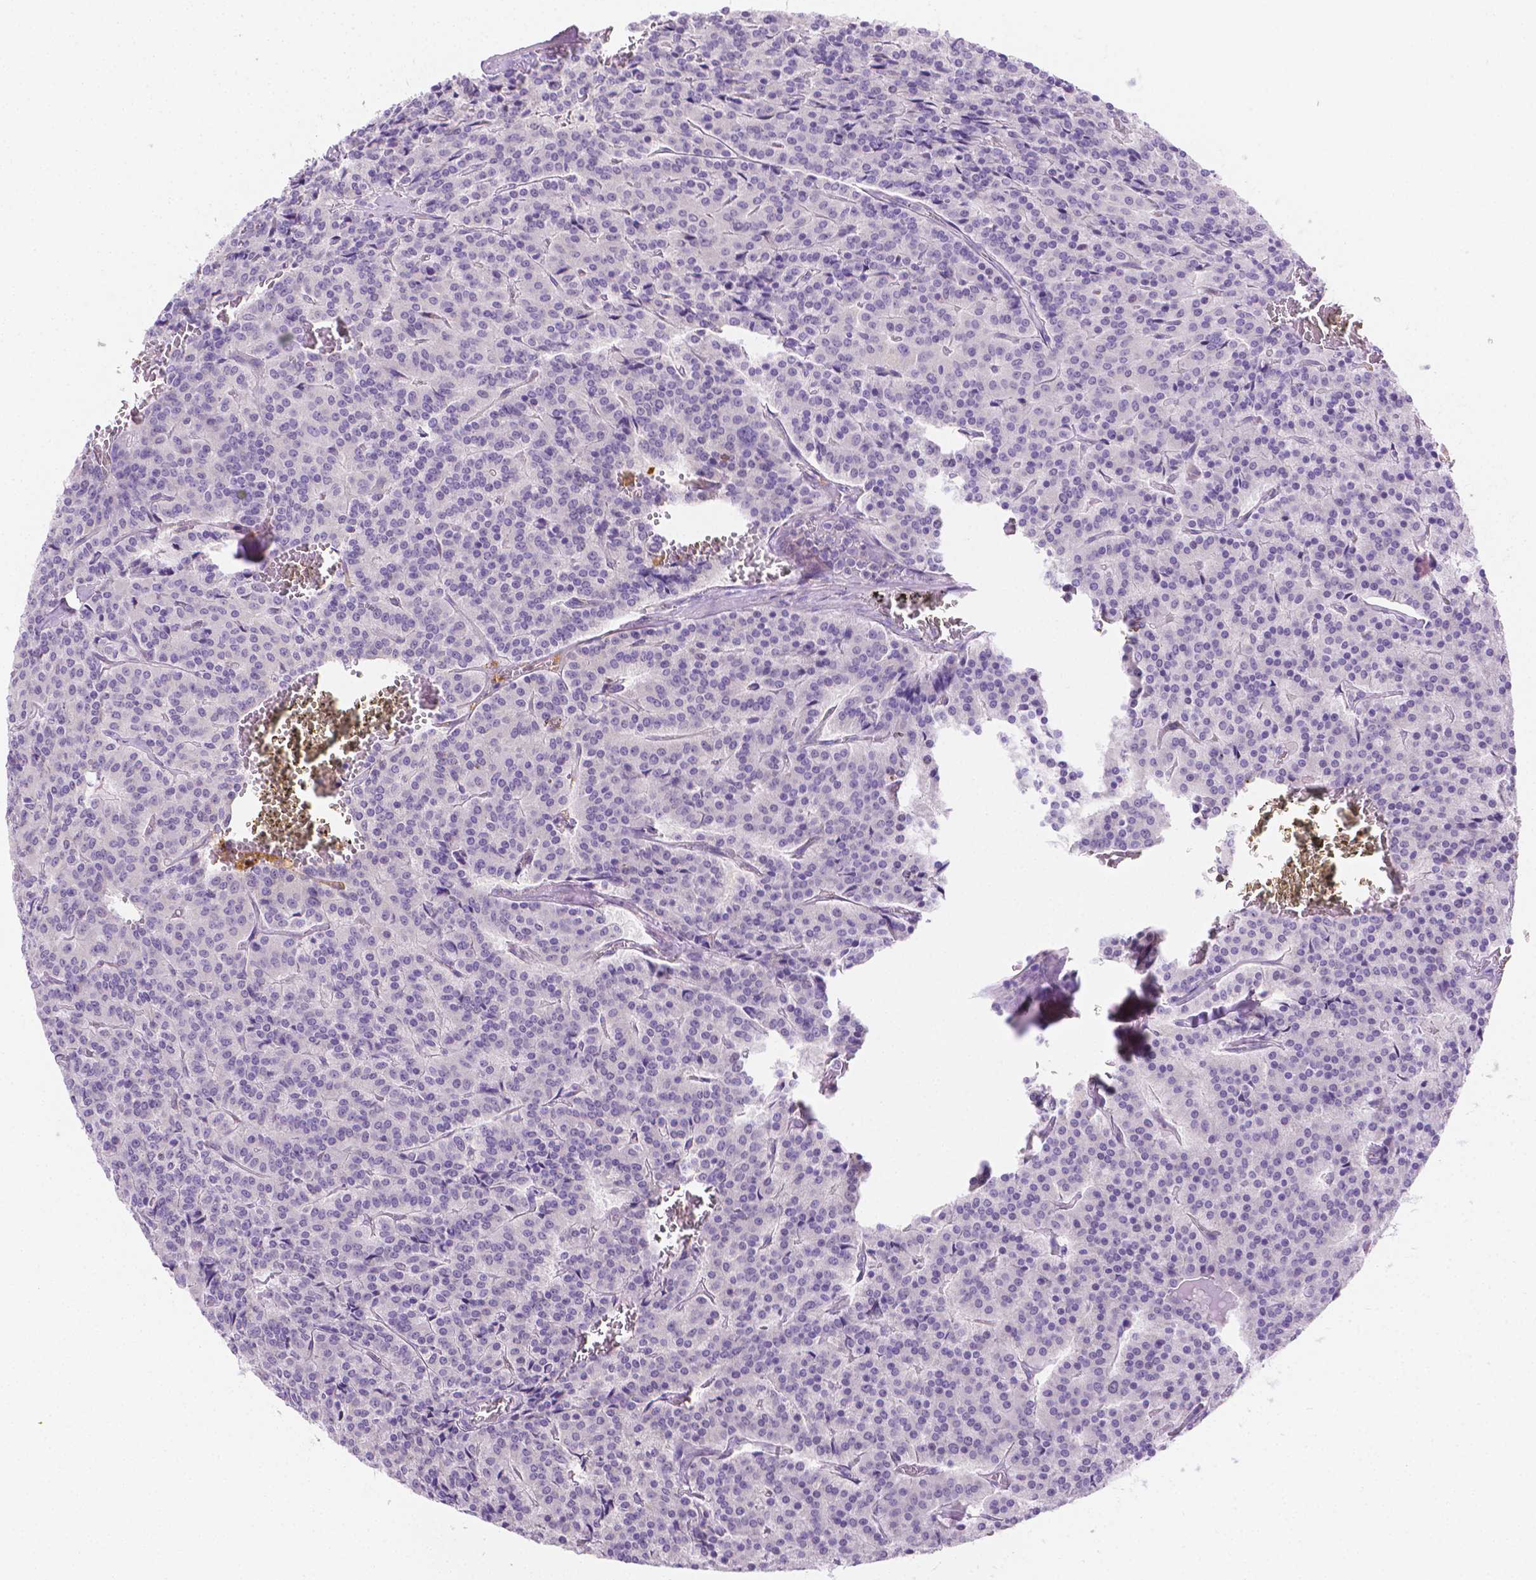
{"staining": {"intensity": "negative", "quantity": "none", "location": "none"}, "tissue": "carcinoid", "cell_type": "Tumor cells", "image_type": "cancer", "snomed": [{"axis": "morphology", "description": "Carcinoid, malignant, NOS"}, {"axis": "topography", "description": "Lung"}], "caption": "A photomicrograph of human carcinoid (malignant) is negative for staining in tumor cells. The staining was performed using DAB to visualize the protein expression in brown, while the nuclei were stained in blue with hematoxylin (Magnification: 20x).", "gene": "NXPH2", "patient": {"sex": "male", "age": 70}}